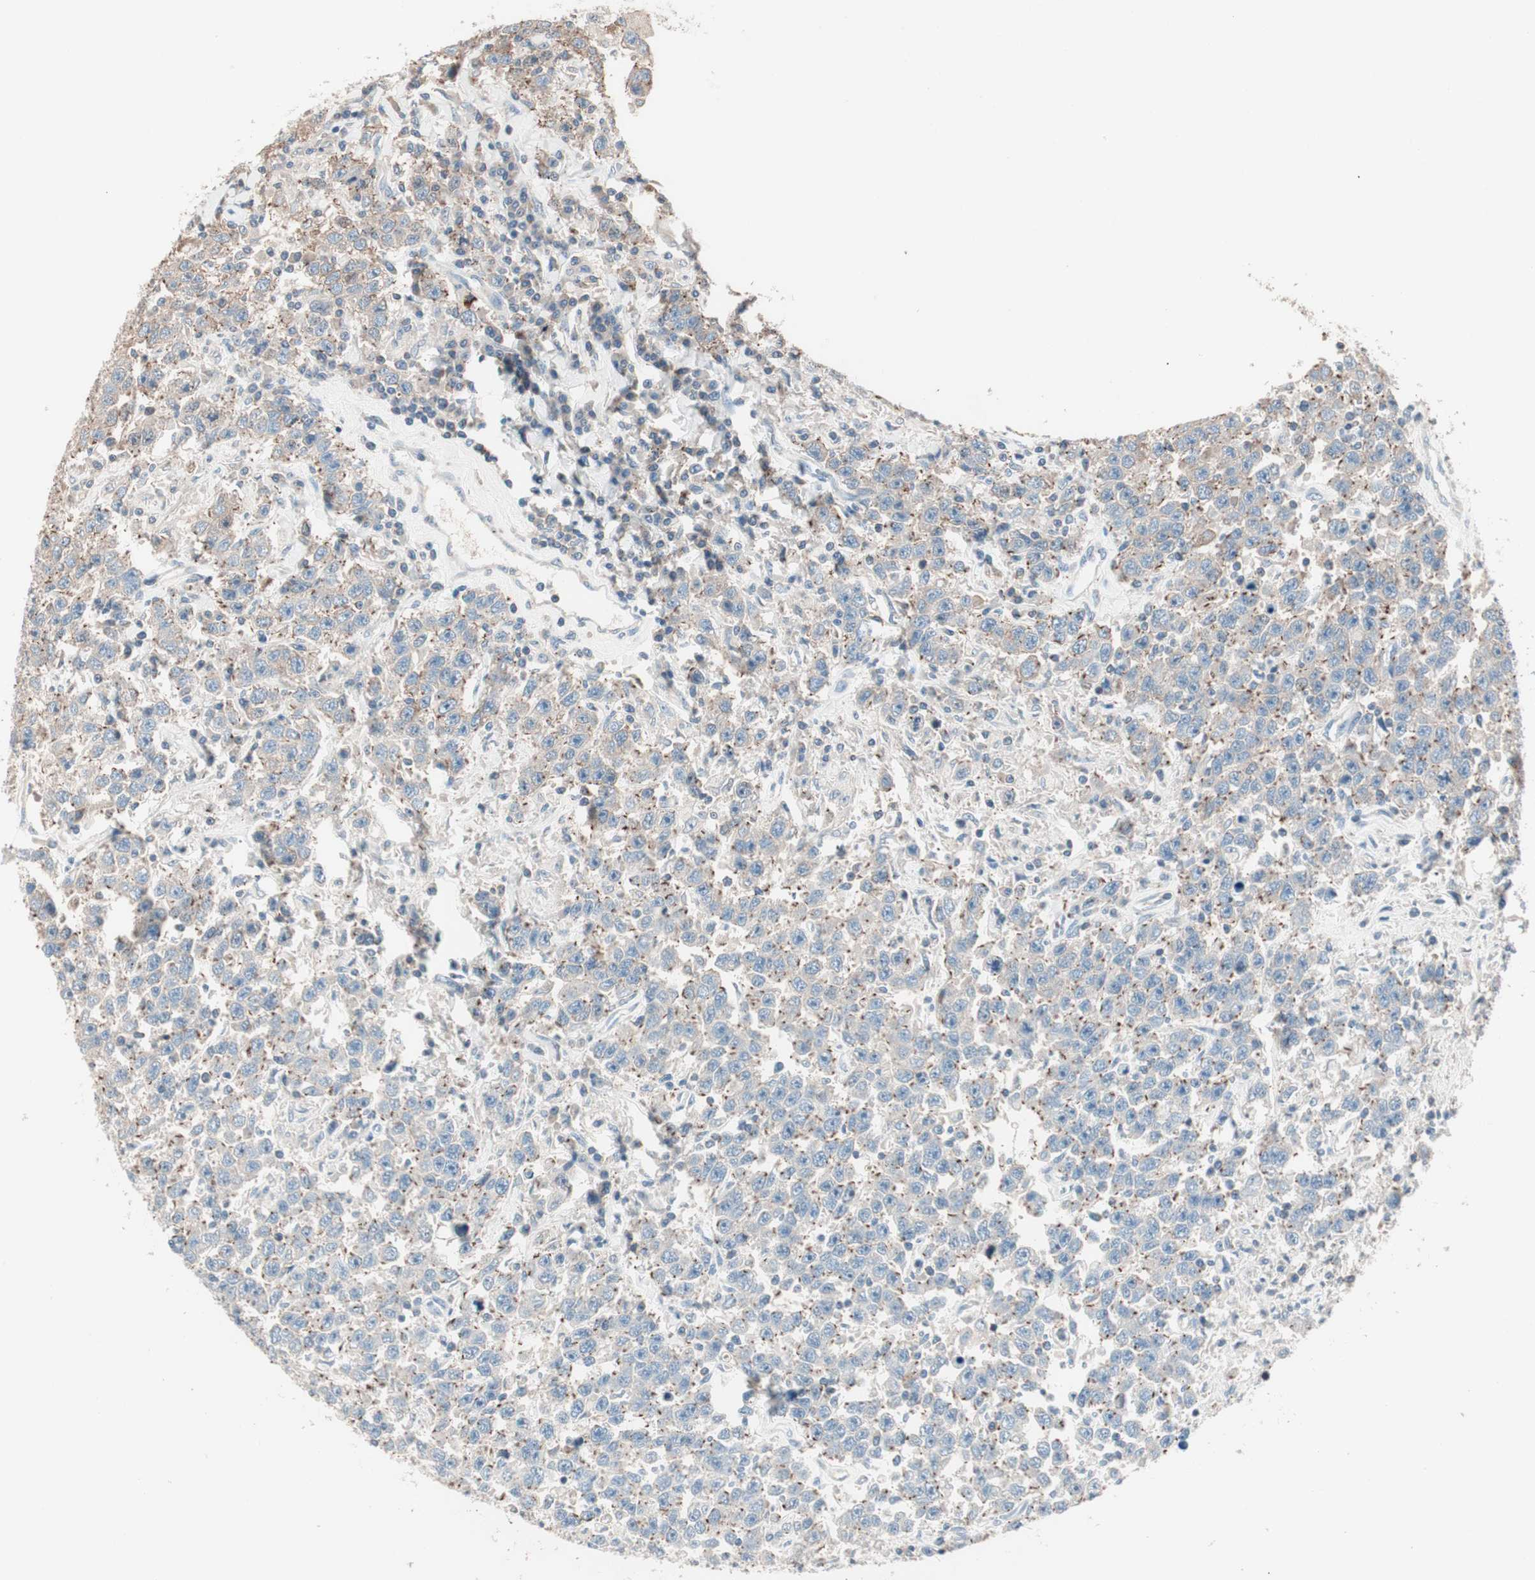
{"staining": {"intensity": "weak", "quantity": "25%-75%", "location": "cytoplasmic/membranous"}, "tissue": "testis cancer", "cell_type": "Tumor cells", "image_type": "cancer", "snomed": [{"axis": "morphology", "description": "Seminoma, NOS"}, {"axis": "topography", "description": "Testis"}], "caption": "Seminoma (testis) stained with immunohistochemistry reveals weak cytoplasmic/membranous staining in approximately 25%-75% of tumor cells.", "gene": "RAD54B", "patient": {"sex": "male", "age": 41}}